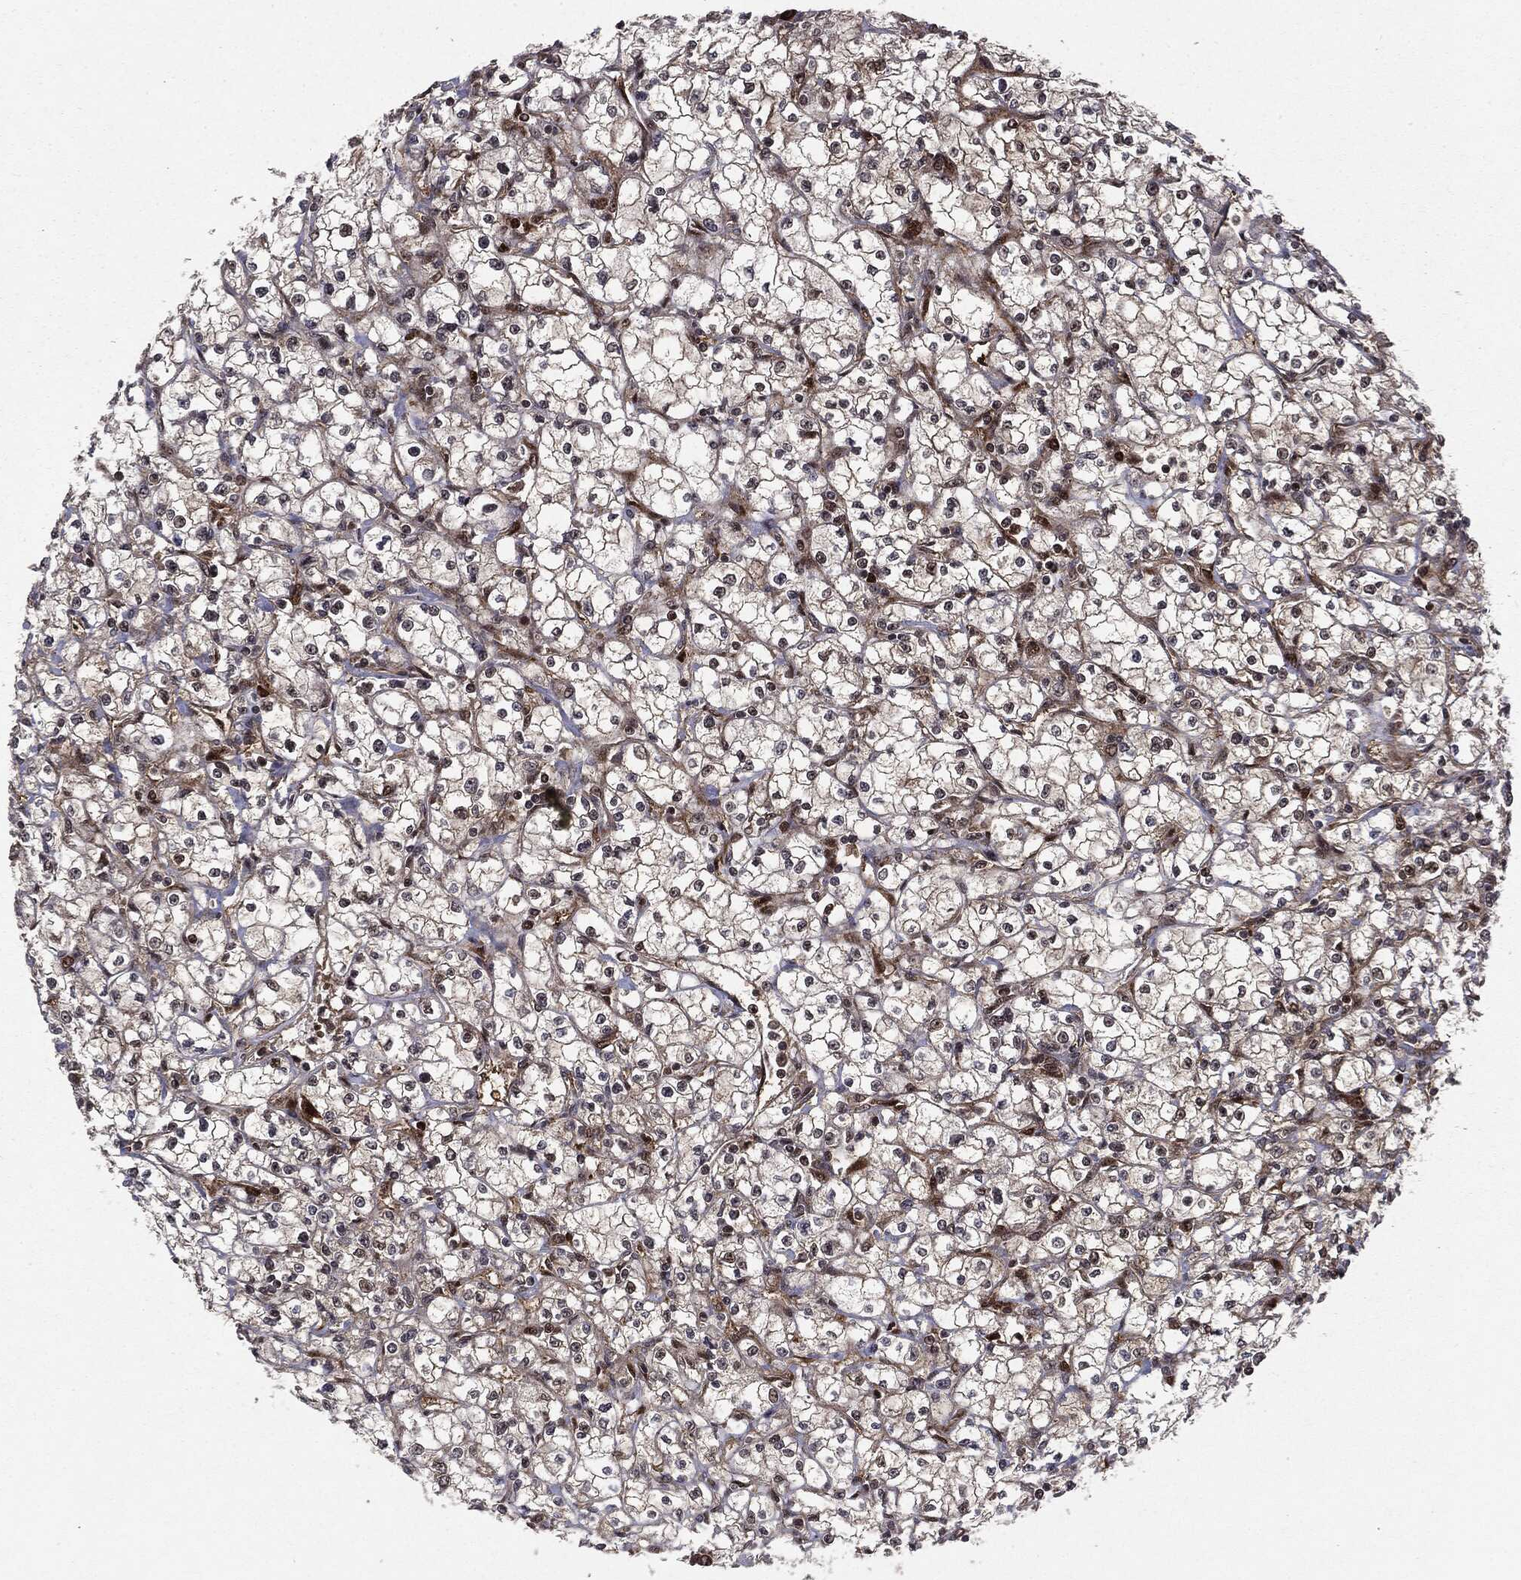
{"staining": {"intensity": "weak", "quantity": "25%-75%", "location": "cytoplasmic/membranous"}, "tissue": "renal cancer", "cell_type": "Tumor cells", "image_type": "cancer", "snomed": [{"axis": "morphology", "description": "Adenocarcinoma, NOS"}, {"axis": "topography", "description": "Kidney"}], "caption": "Immunohistochemistry (IHC) staining of renal cancer (adenocarcinoma), which displays low levels of weak cytoplasmic/membranous positivity in approximately 25%-75% of tumor cells indicating weak cytoplasmic/membranous protein expression. The staining was performed using DAB (brown) for protein detection and nuclei were counterstained in hematoxylin (blue).", "gene": "OTUB1", "patient": {"sex": "male", "age": 67}}